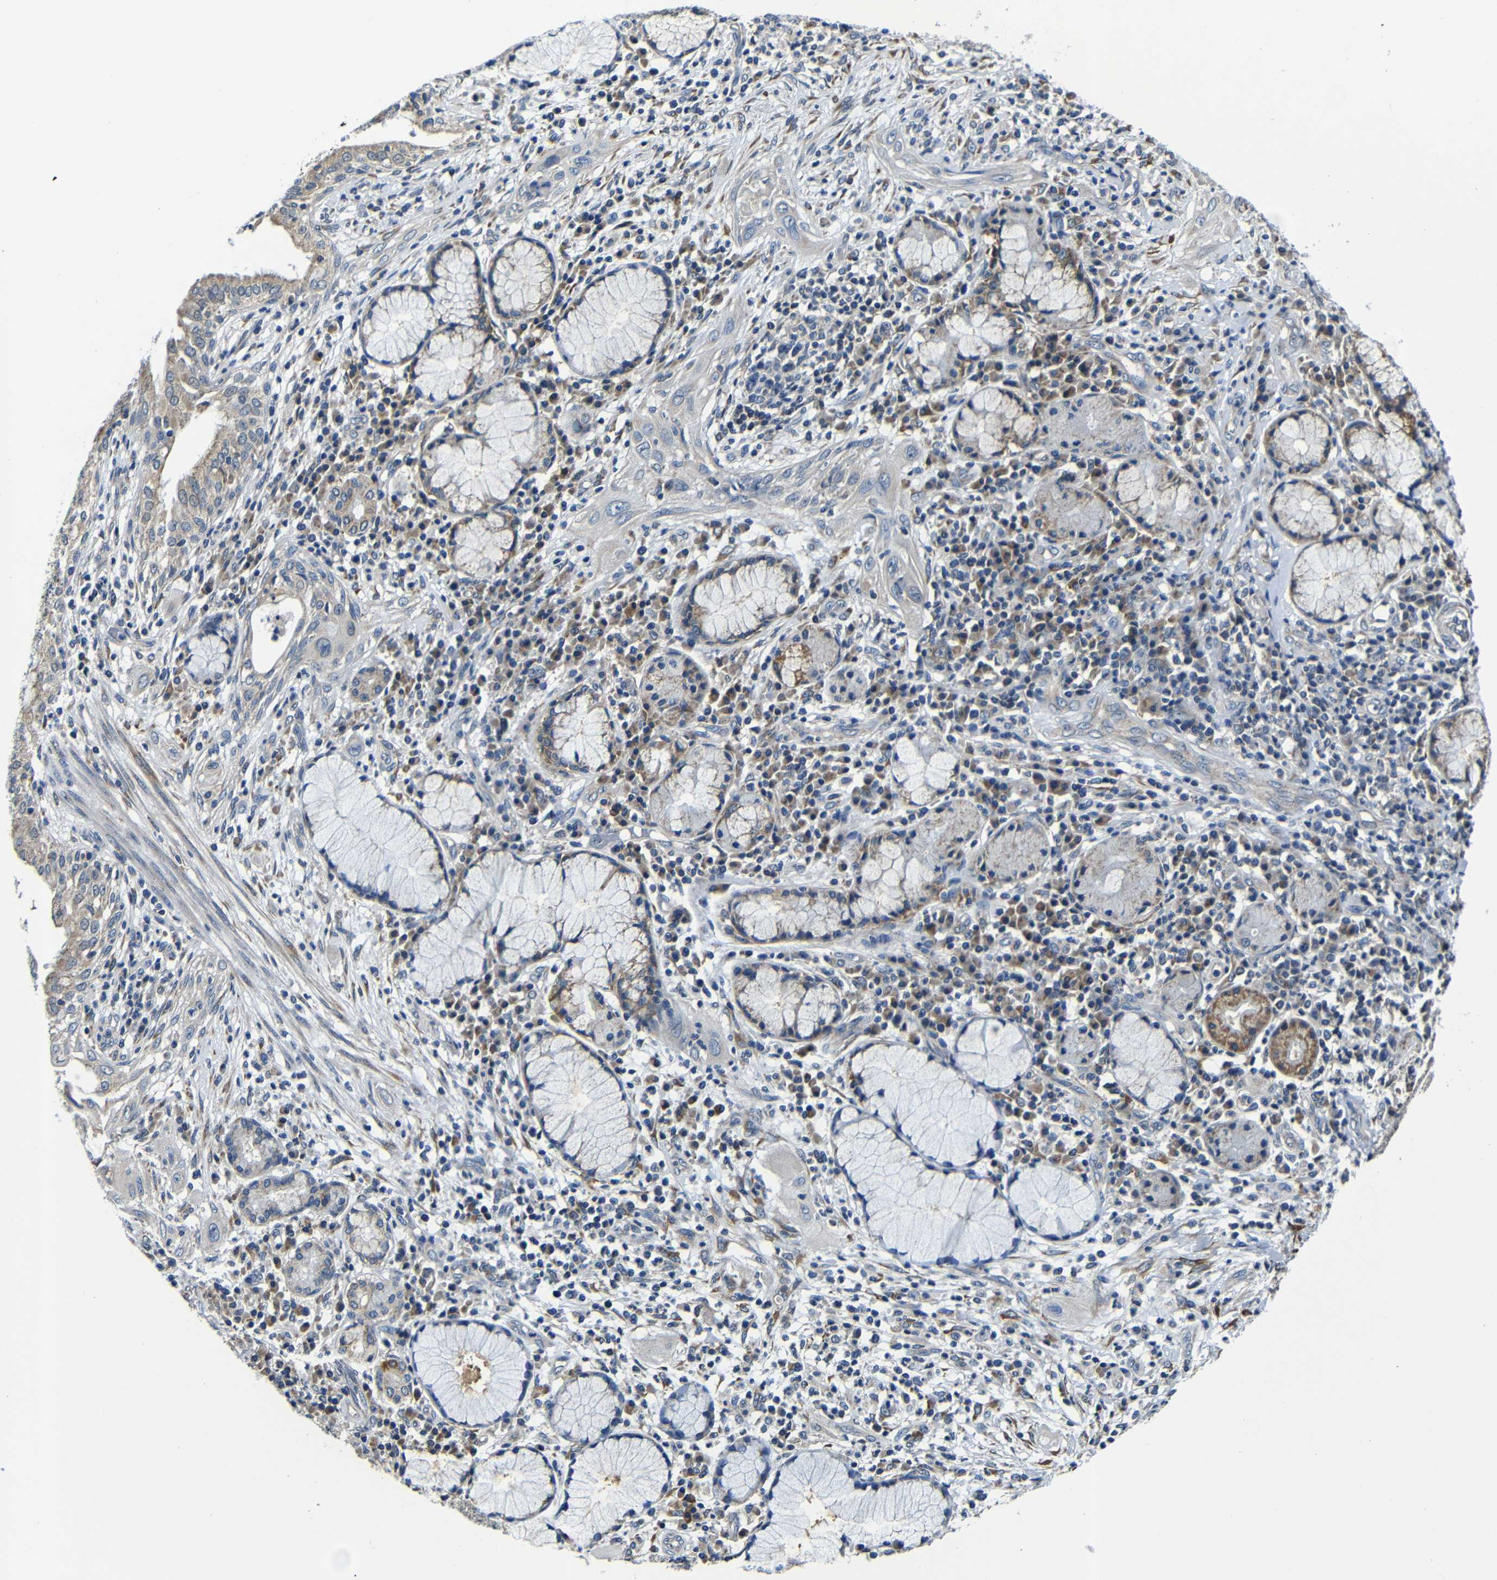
{"staining": {"intensity": "negative", "quantity": "none", "location": "none"}, "tissue": "lung cancer", "cell_type": "Tumor cells", "image_type": "cancer", "snomed": [{"axis": "morphology", "description": "Squamous cell carcinoma, NOS"}, {"axis": "topography", "description": "Lung"}], "caption": "A photomicrograph of human lung cancer (squamous cell carcinoma) is negative for staining in tumor cells. The staining is performed using DAB (3,3'-diaminobenzidine) brown chromogen with nuclei counter-stained in using hematoxylin.", "gene": "FKBP14", "patient": {"sex": "female", "age": 47}}